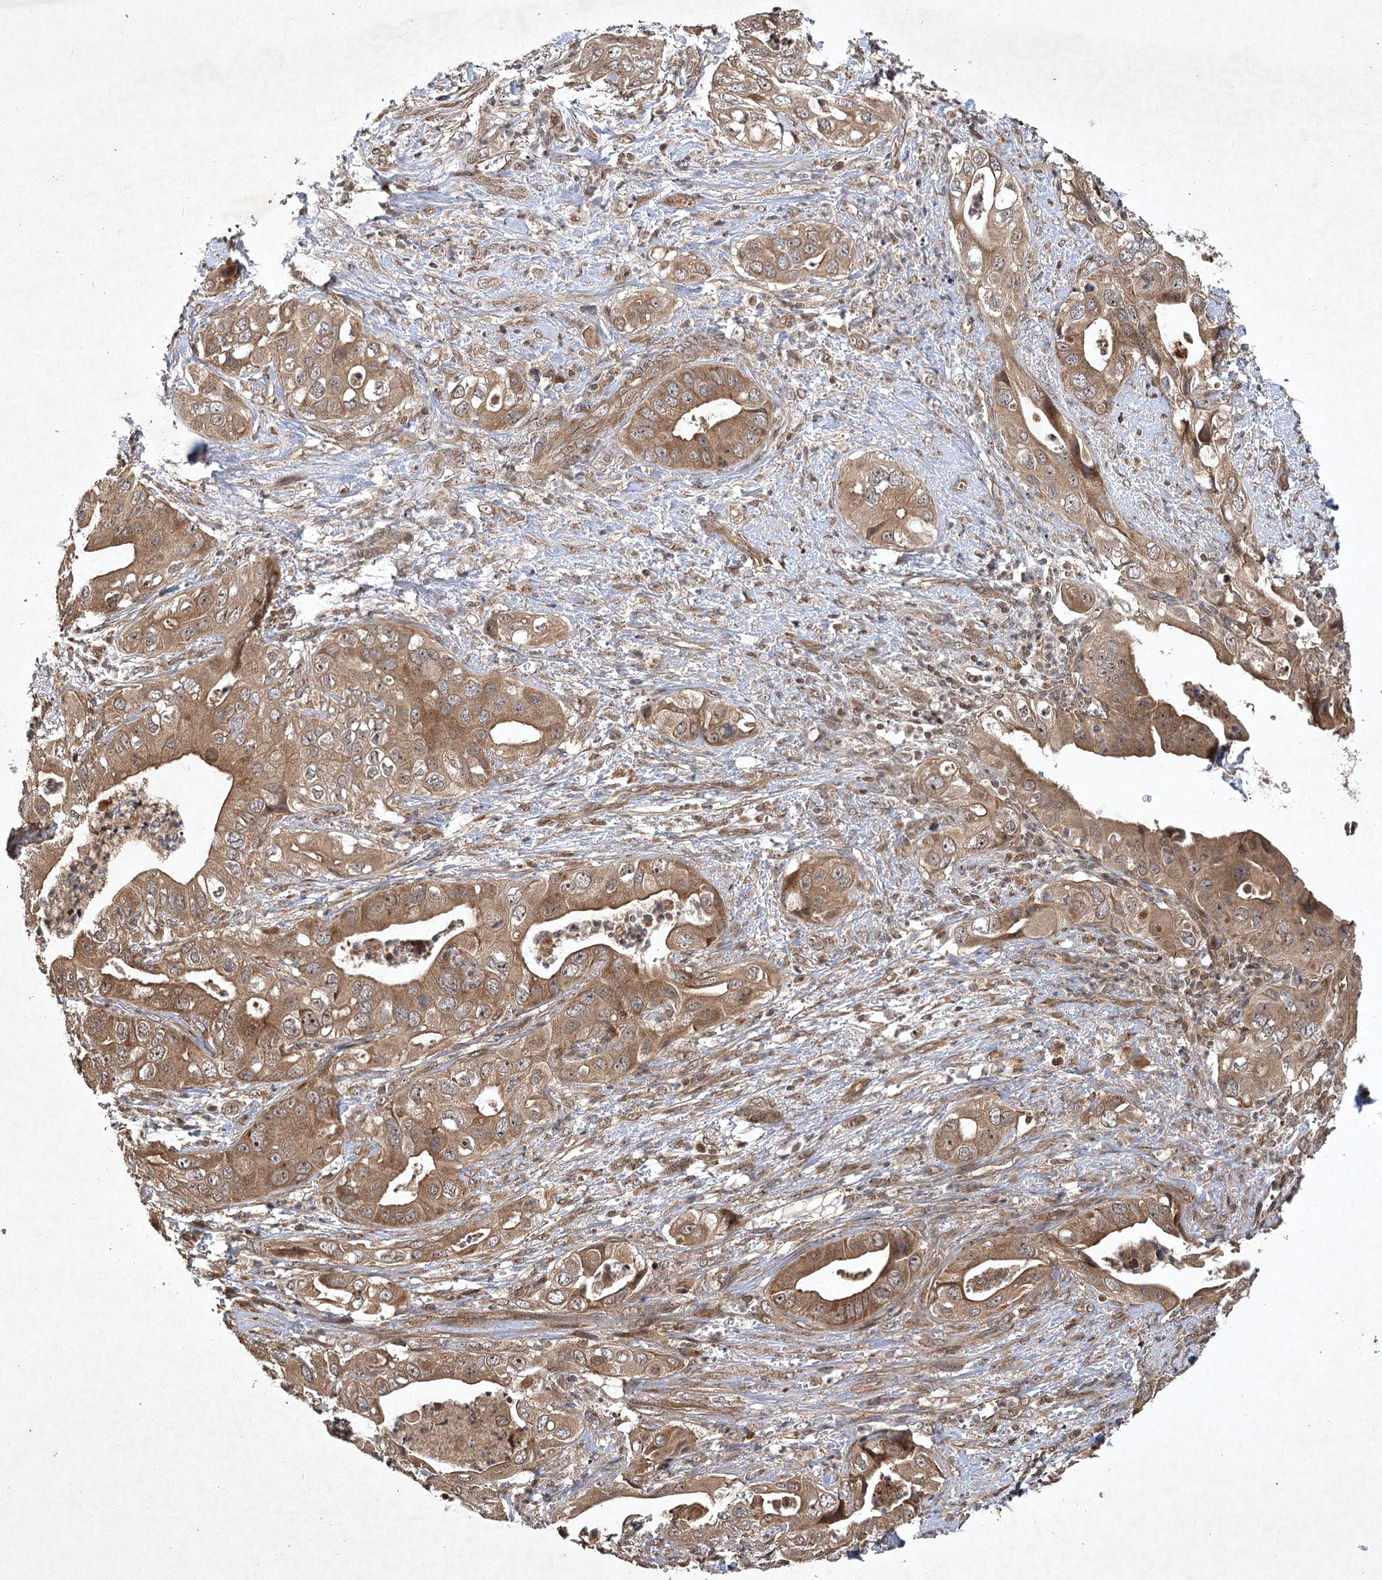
{"staining": {"intensity": "moderate", "quantity": ">75%", "location": "cytoplasmic/membranous"}, "tissue": "pancreatic cancer", "cell_type": "Tumor cells", "image_type": "cancer", "snomed": [{"axis": "morphology", "description": "Adenocarcinoma, NOS"}, {"axis": "topography", "description": "Pancreas"}], "caption": "A brown stain labels moderate cytoplasmic/membranous expression of a protein in pancreatic adenocarcinoma tumor cells.", "gene": "INSIG2", "patient": {"sex": "female", "age": 78}}